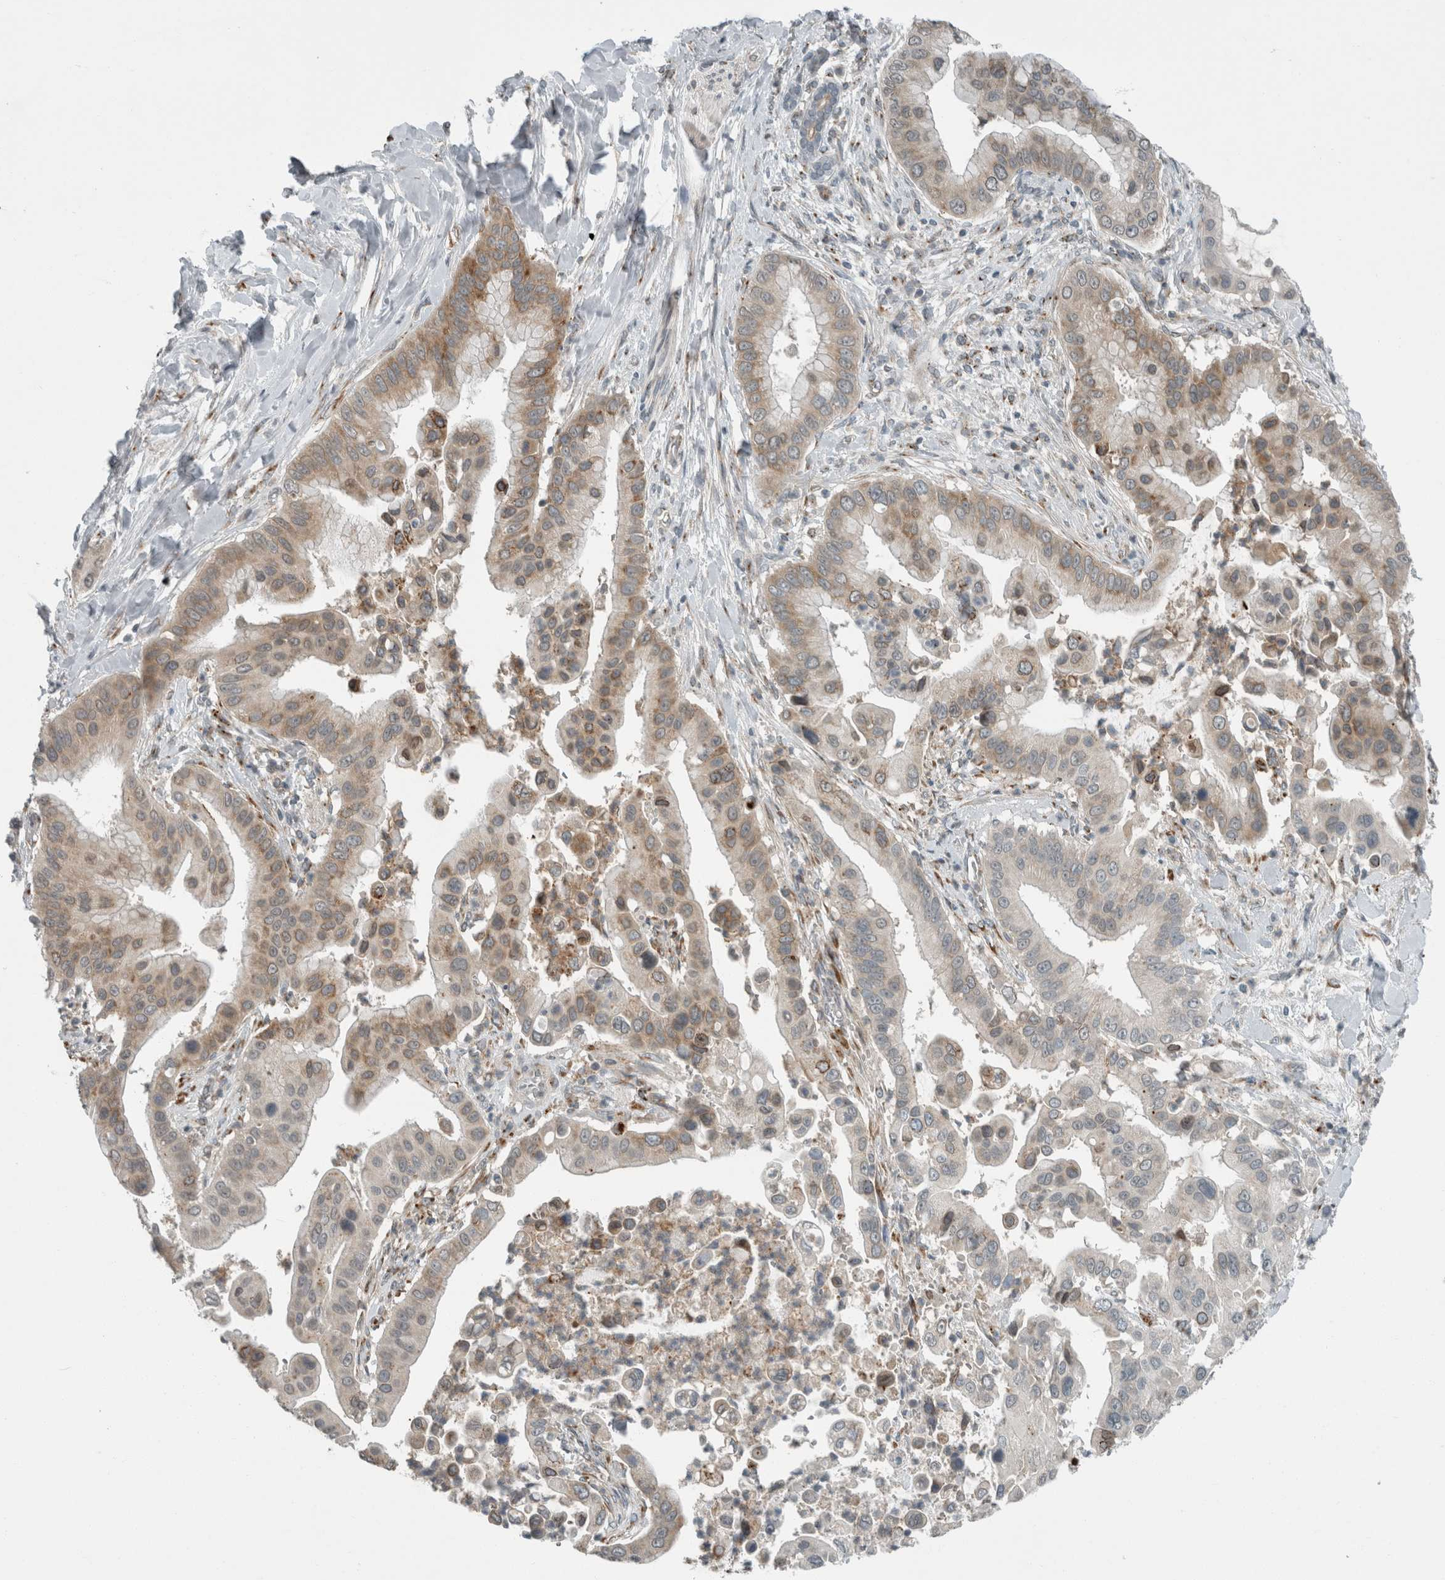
{"staining": {"intensity": "weak", "quantity": "25%-75%", "location": "cytoplasmic/membranous"}, "tissue": "liver cancer", "cell_type": "Tumor cells", "image_type": "cancer", "snomed": [{"axis": "morphology", "description": "Cholangiocarcinoma"}, {"axis": "topography", "description": "Liver"}], "caption": "Tumor cells show low levels of weak cytoplasmic/membranous staining in about 25%-75% of cells in human liver cancer.", "gene": "KIF1C", "patient": {"sex": "female", "age": 54}}